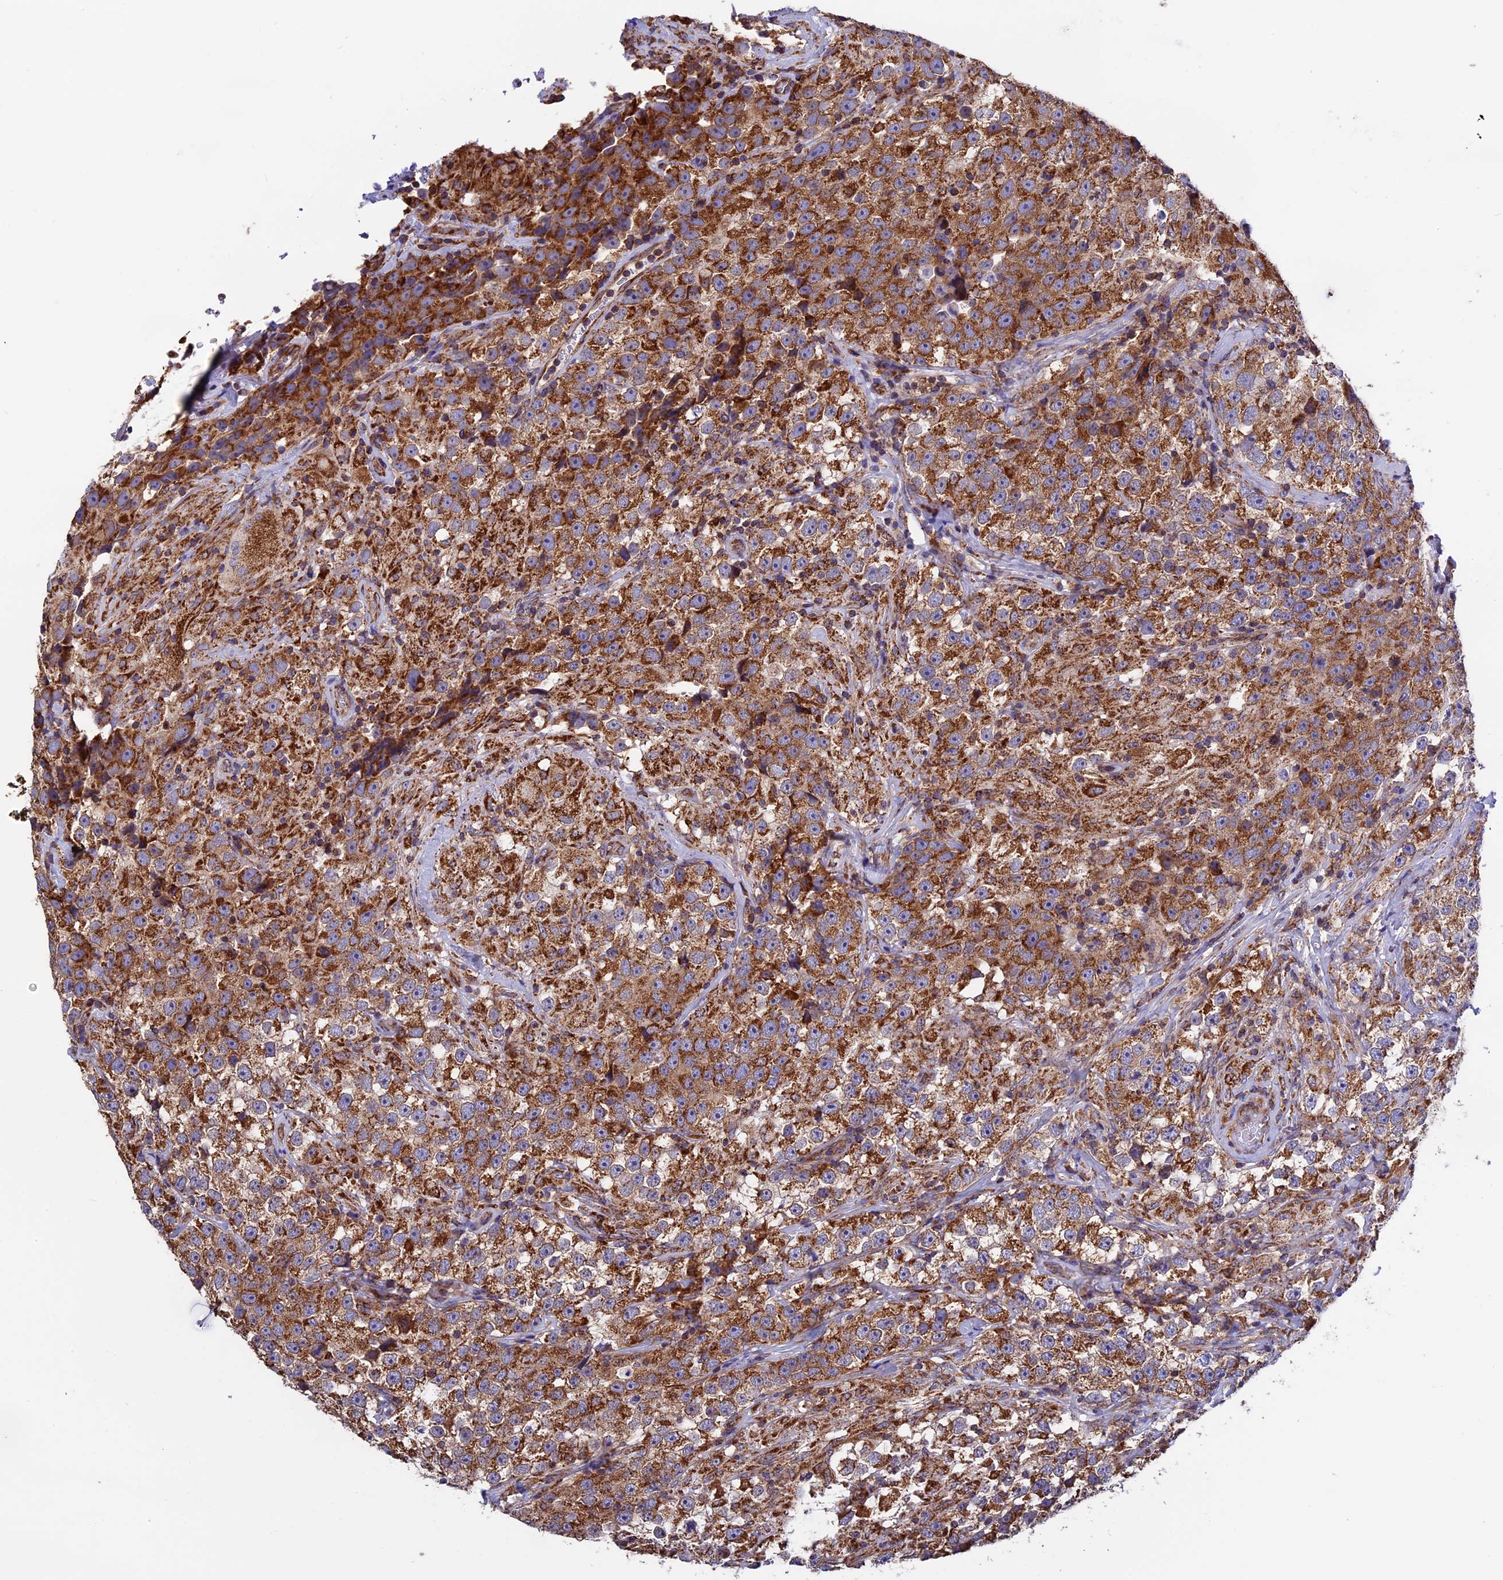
{"staining": {"intensity": "strong", "quantity": ">75%", "location": "cytoplasmic/membranous"}, "tissue": "testis cancer", "cell_type": "Tumor cells", "image_type": "cancer", "snomed": [{"axis": "morphology", "description": "Seminoma, NOS"}, {"axis": "topography", "description": "Testis"}], "caption": "Immunohistochemical staining of seminoma (testis) shows high levels of strong cytoplasmic/membranous staining in about >75% of tumor cells. The staining was performed using DAB, with brown indicating positive protein expression. Nuclei are stained blue with hematoxylin.", "gene": "SLC9A5", "patient": {"sex": "male", "age": 46}}